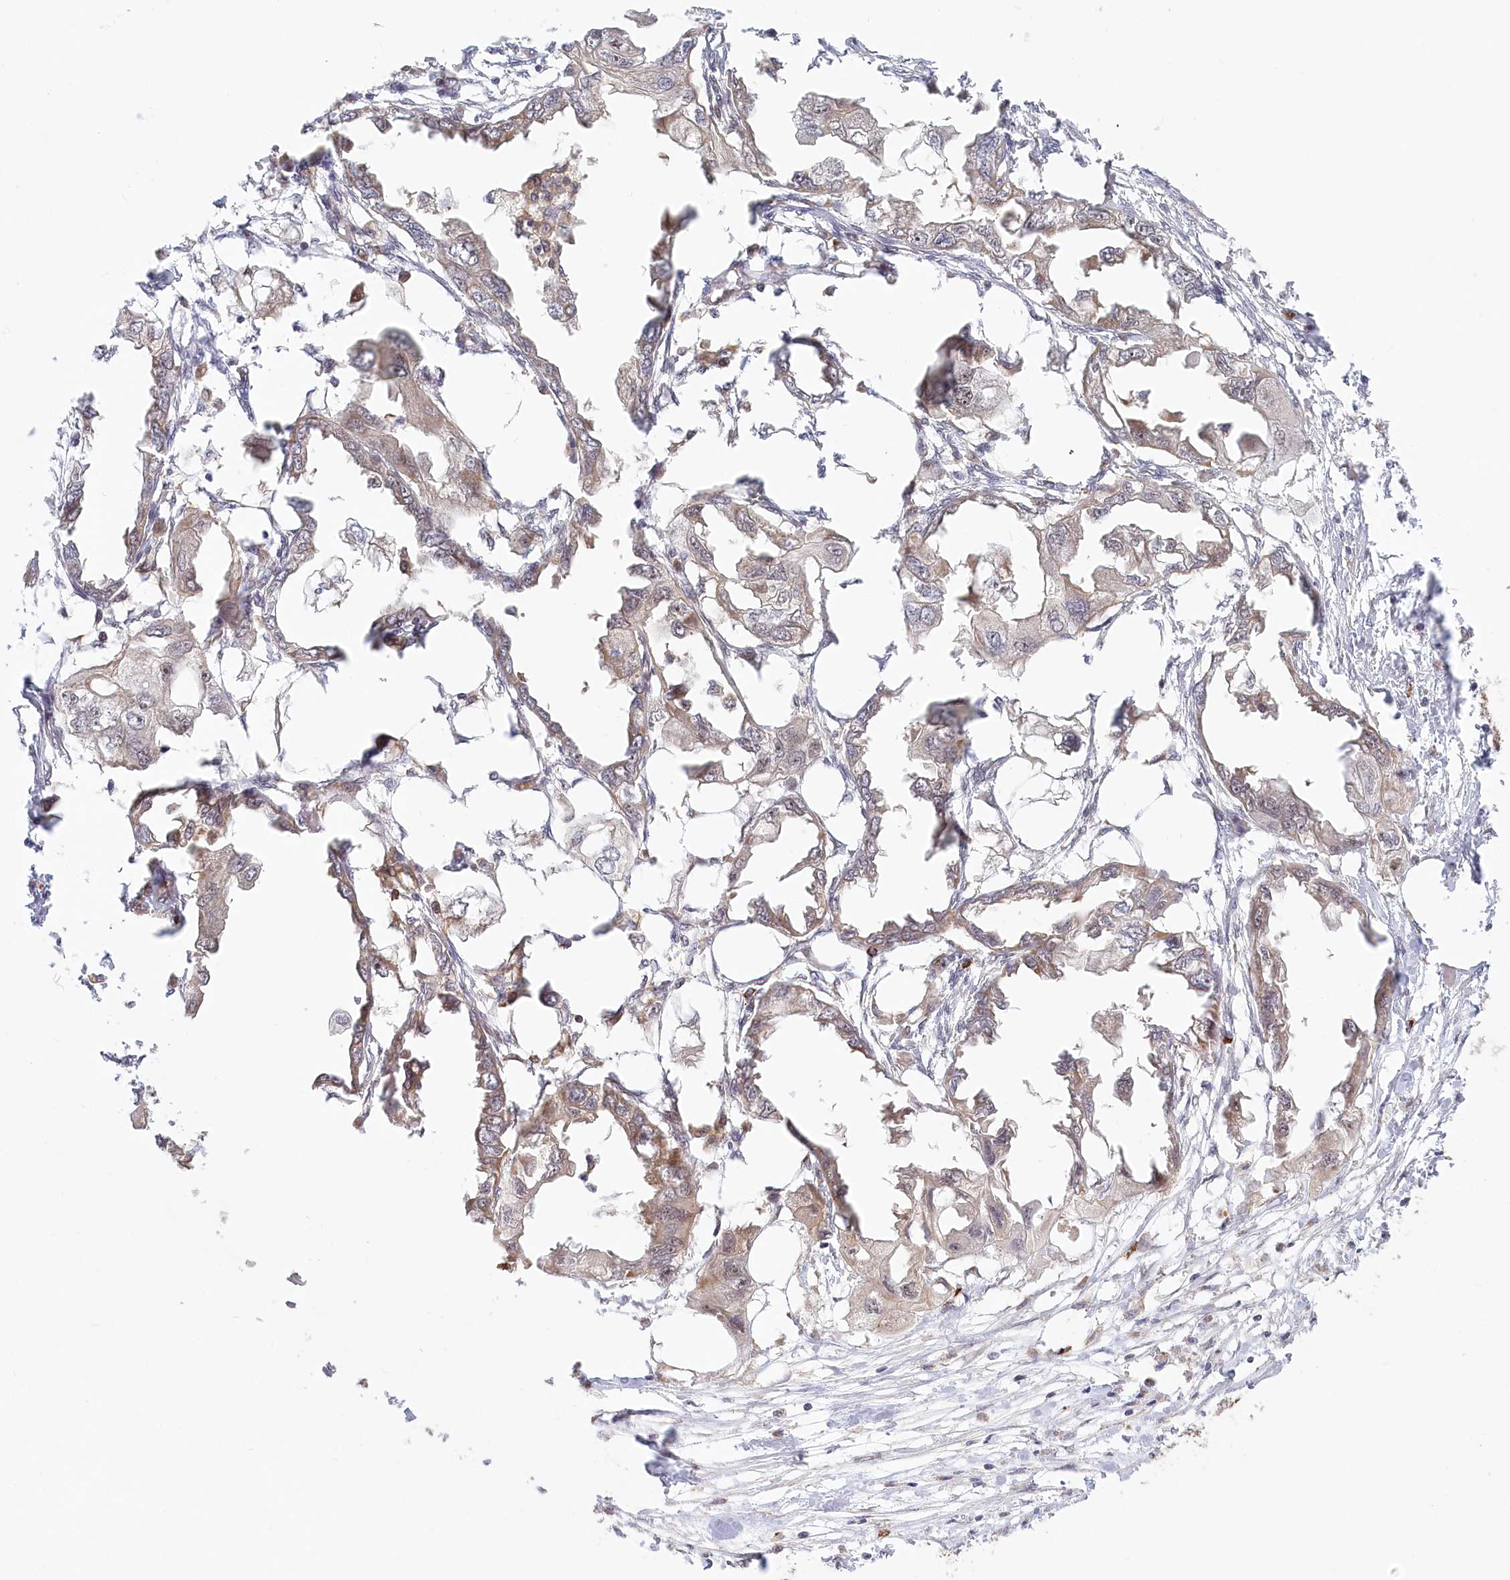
{"staining": {"intensity": "moderate", "quantity": "<25%", "location": "cytoplasmic/membranous"}, "tissue": "endometrial cancer", "cell_type": "Tumor cells", "image_type": "cancer", "snomed": [{"axis": "morphology", "description": "Adenocarcinoma, NOS"}, {"axis": "morphology", "description": "Adenocarcinoma, metastatic, NOS"}, {"axis": "topography", "description": "Adipose tissue"}, {"axis": "topography", "description": "Endometrium"}], "caption": "Approximately <25% of tumor cells in endometrial cancer exhibit moderate cytoplasmic/membranous protein positivity as visualized by brown immunohistochemical staining.", "gene": "RTN4IP1", "patient": {"sex": "female", "age": 67}}